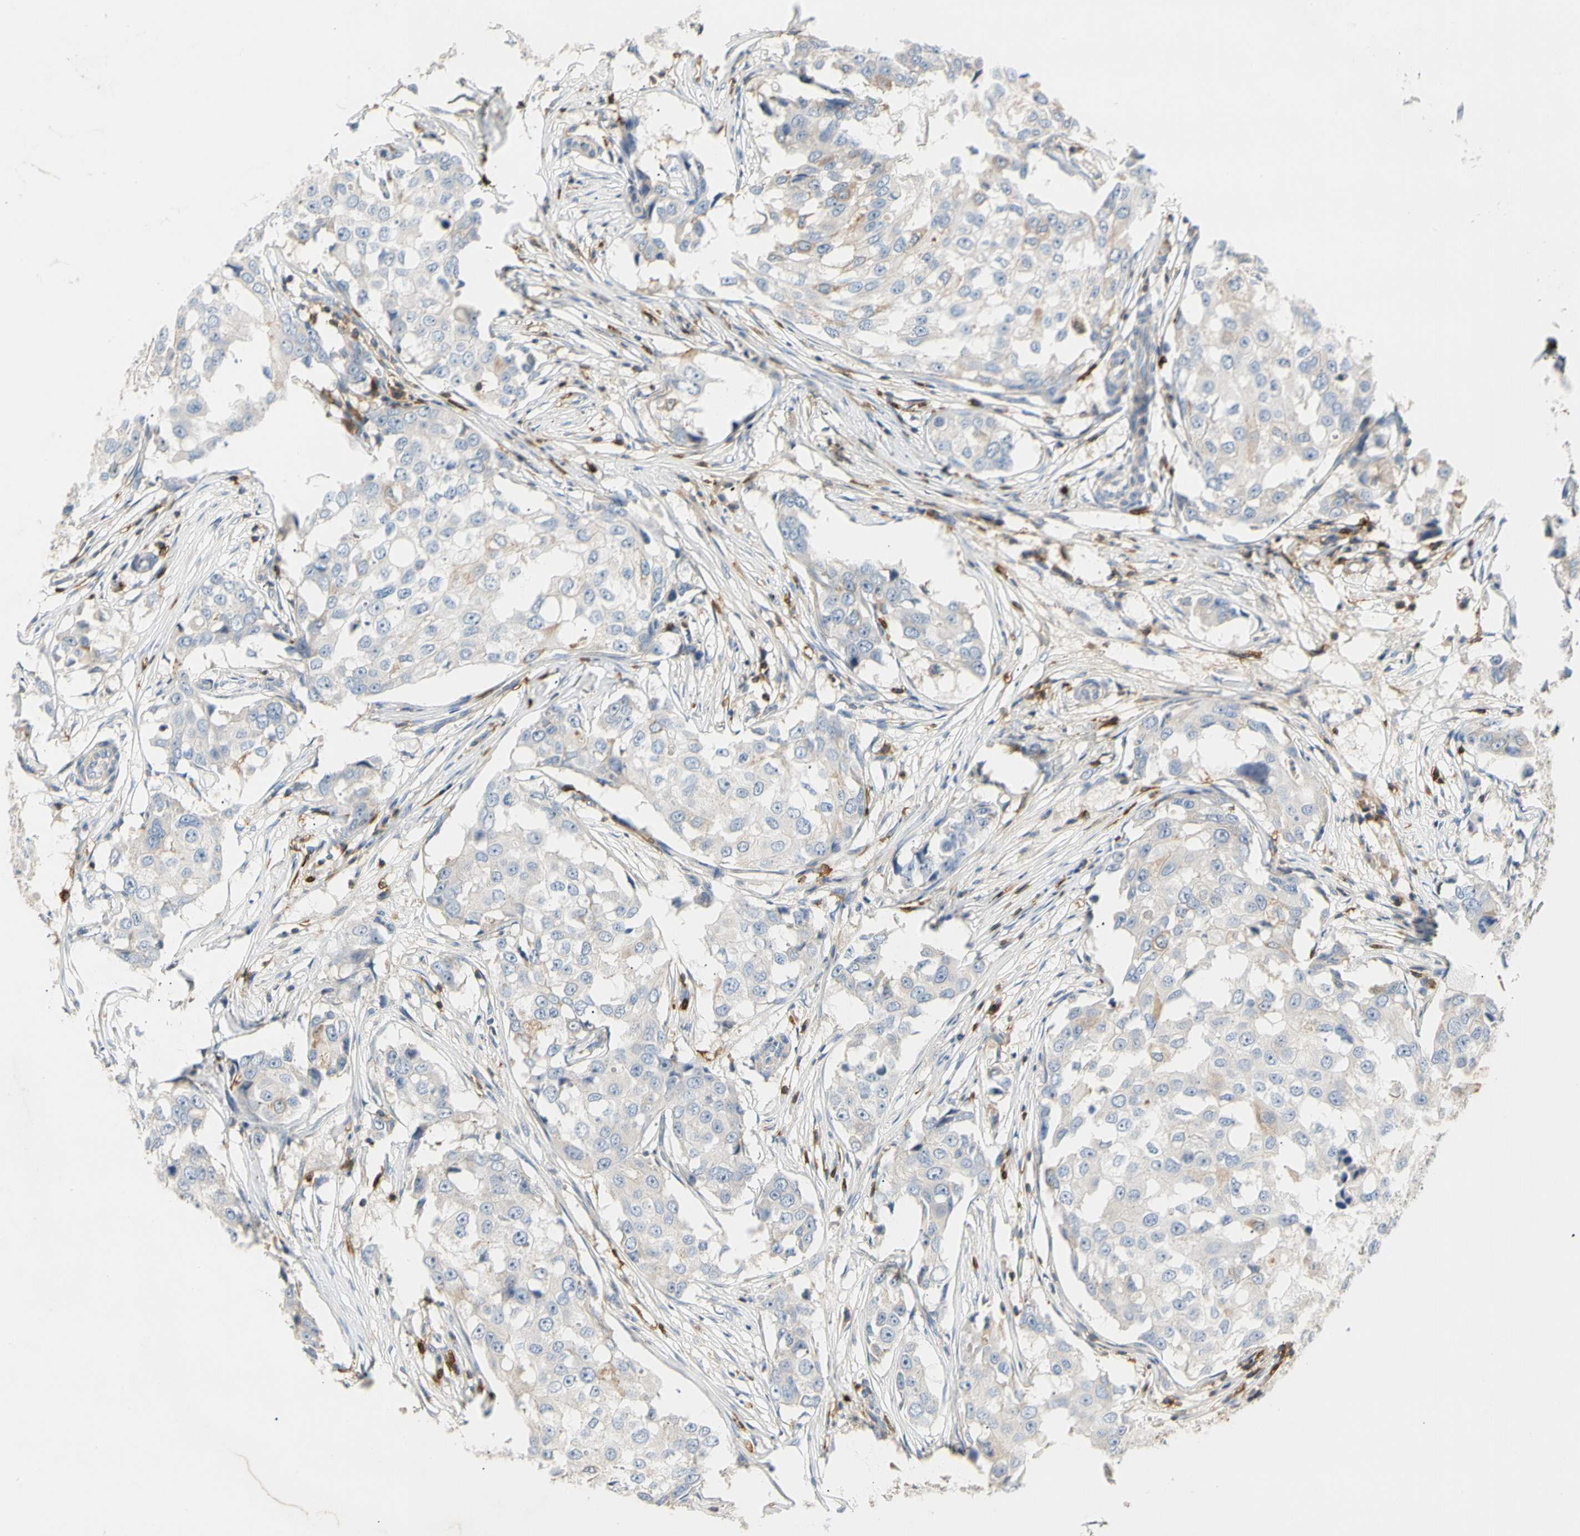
{"staining": {"intensity": "negative", "quantity": "none", "location": "none"}, "tissue": "breast cancer", "cell_type": "Tumor cells", "image_type": "cancer", "snomed": [{"axis": "morphology", "description": "Duct carcinoma"}, {"axis": "topography", "description": "Breast"}], "caption": "Immunohistochemistry photomicrograph of neoplastic tissue: human breast cancer (intraductal carcinoma) stained with DAB (3,3'-diaminobenzidine) displays no significant protein expression in tumor cells.", "gene": "TNFRSF18", "patient": {"sex": "female", "age": 27}}